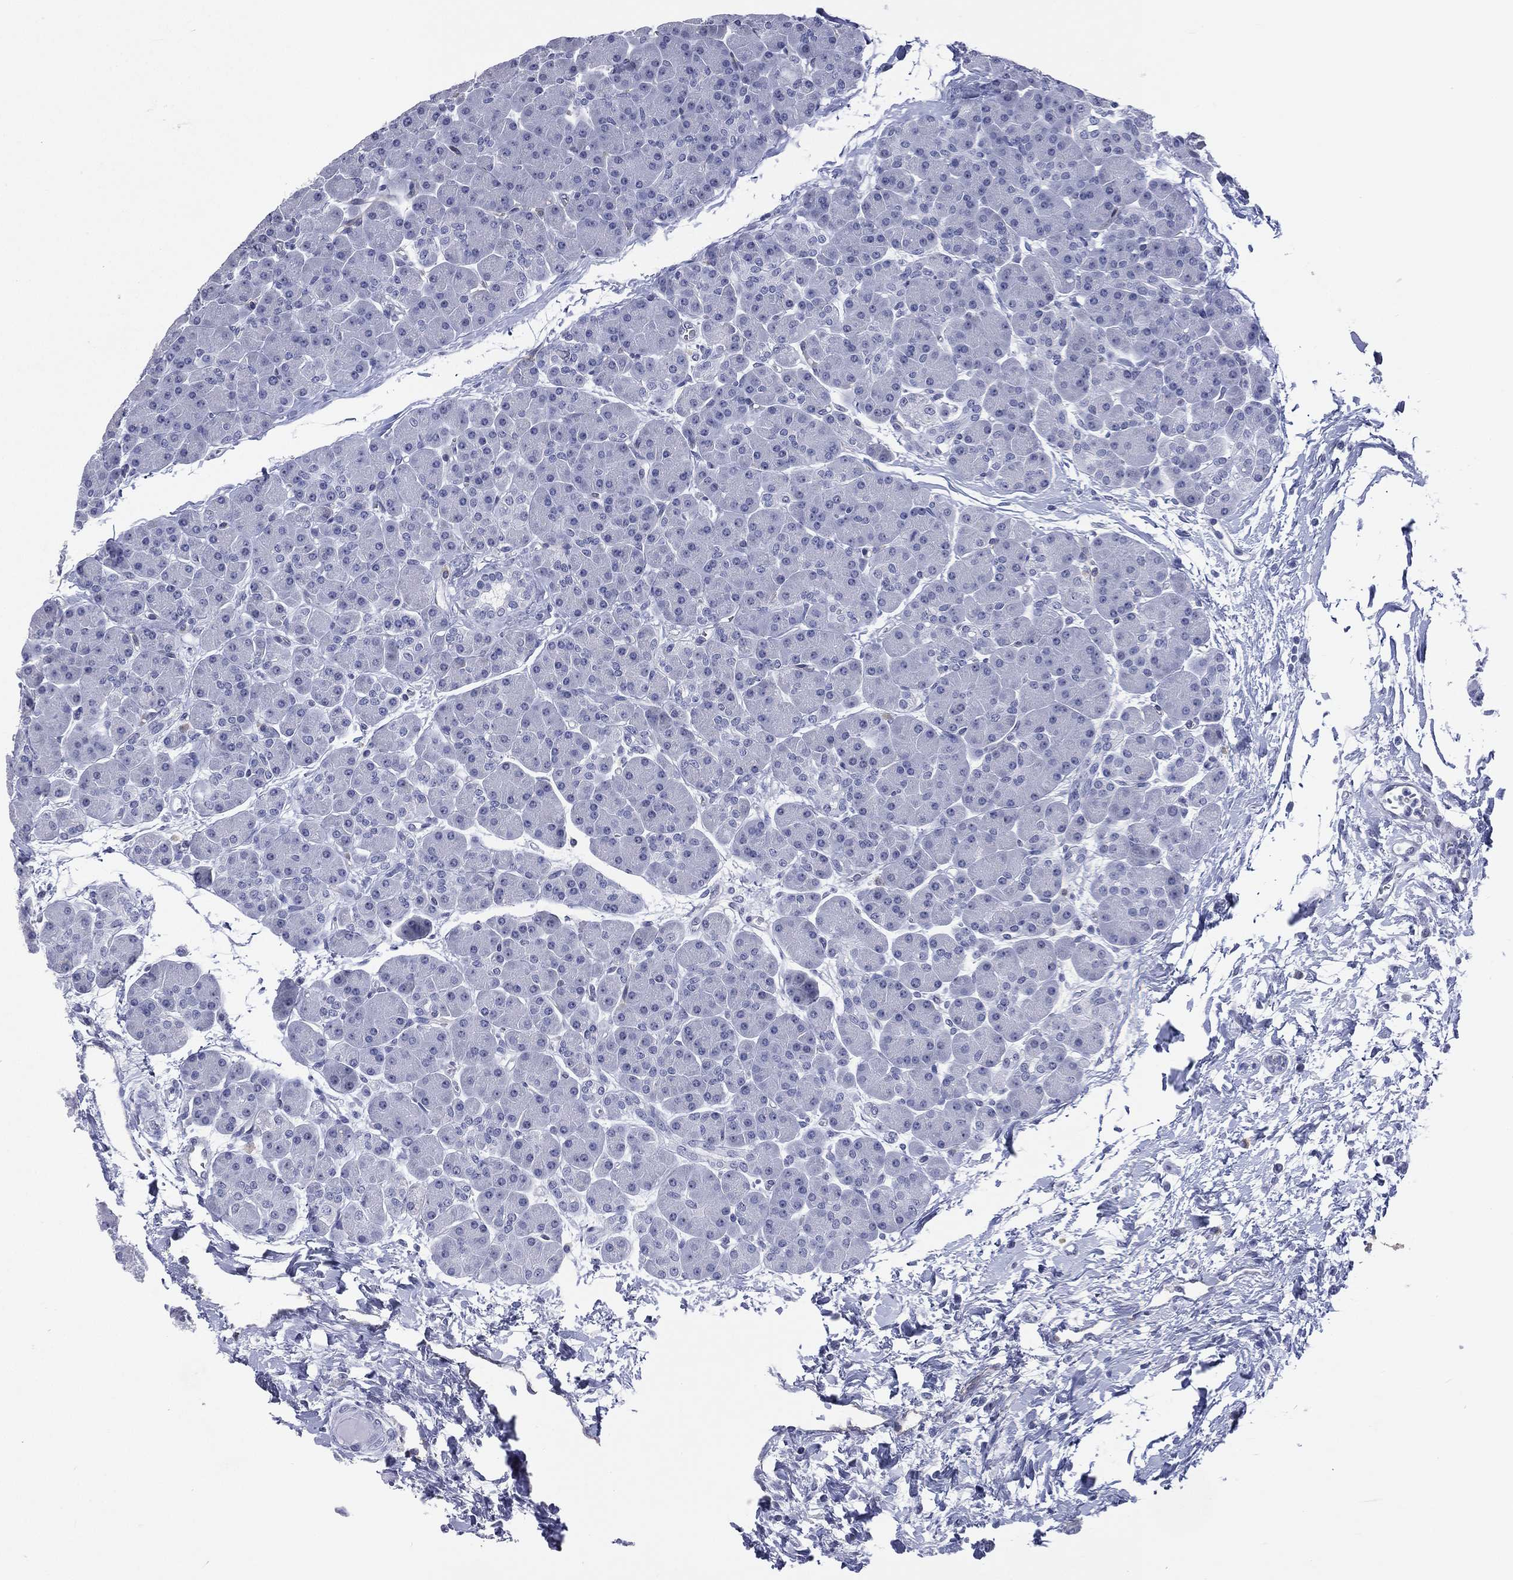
{"staining": {"intensity": "negative", "quantity": "none", "location": "none"}, "tissue": "pancreas", "cell_type": "Exocrine glandular cells", "image_type": "normal", "snomed": [{"axis": "morphology", "description": "Normal tissue, NOS"}, {"axis": "topography", "description": "Pancreas"}], "caption": "This is a histopathology image of IHC staining of normal pancreas, which shows no positivity in exocrine glandular cells.", "gene": "SSX1", "patient": {"sex": "female", "age": 44}}